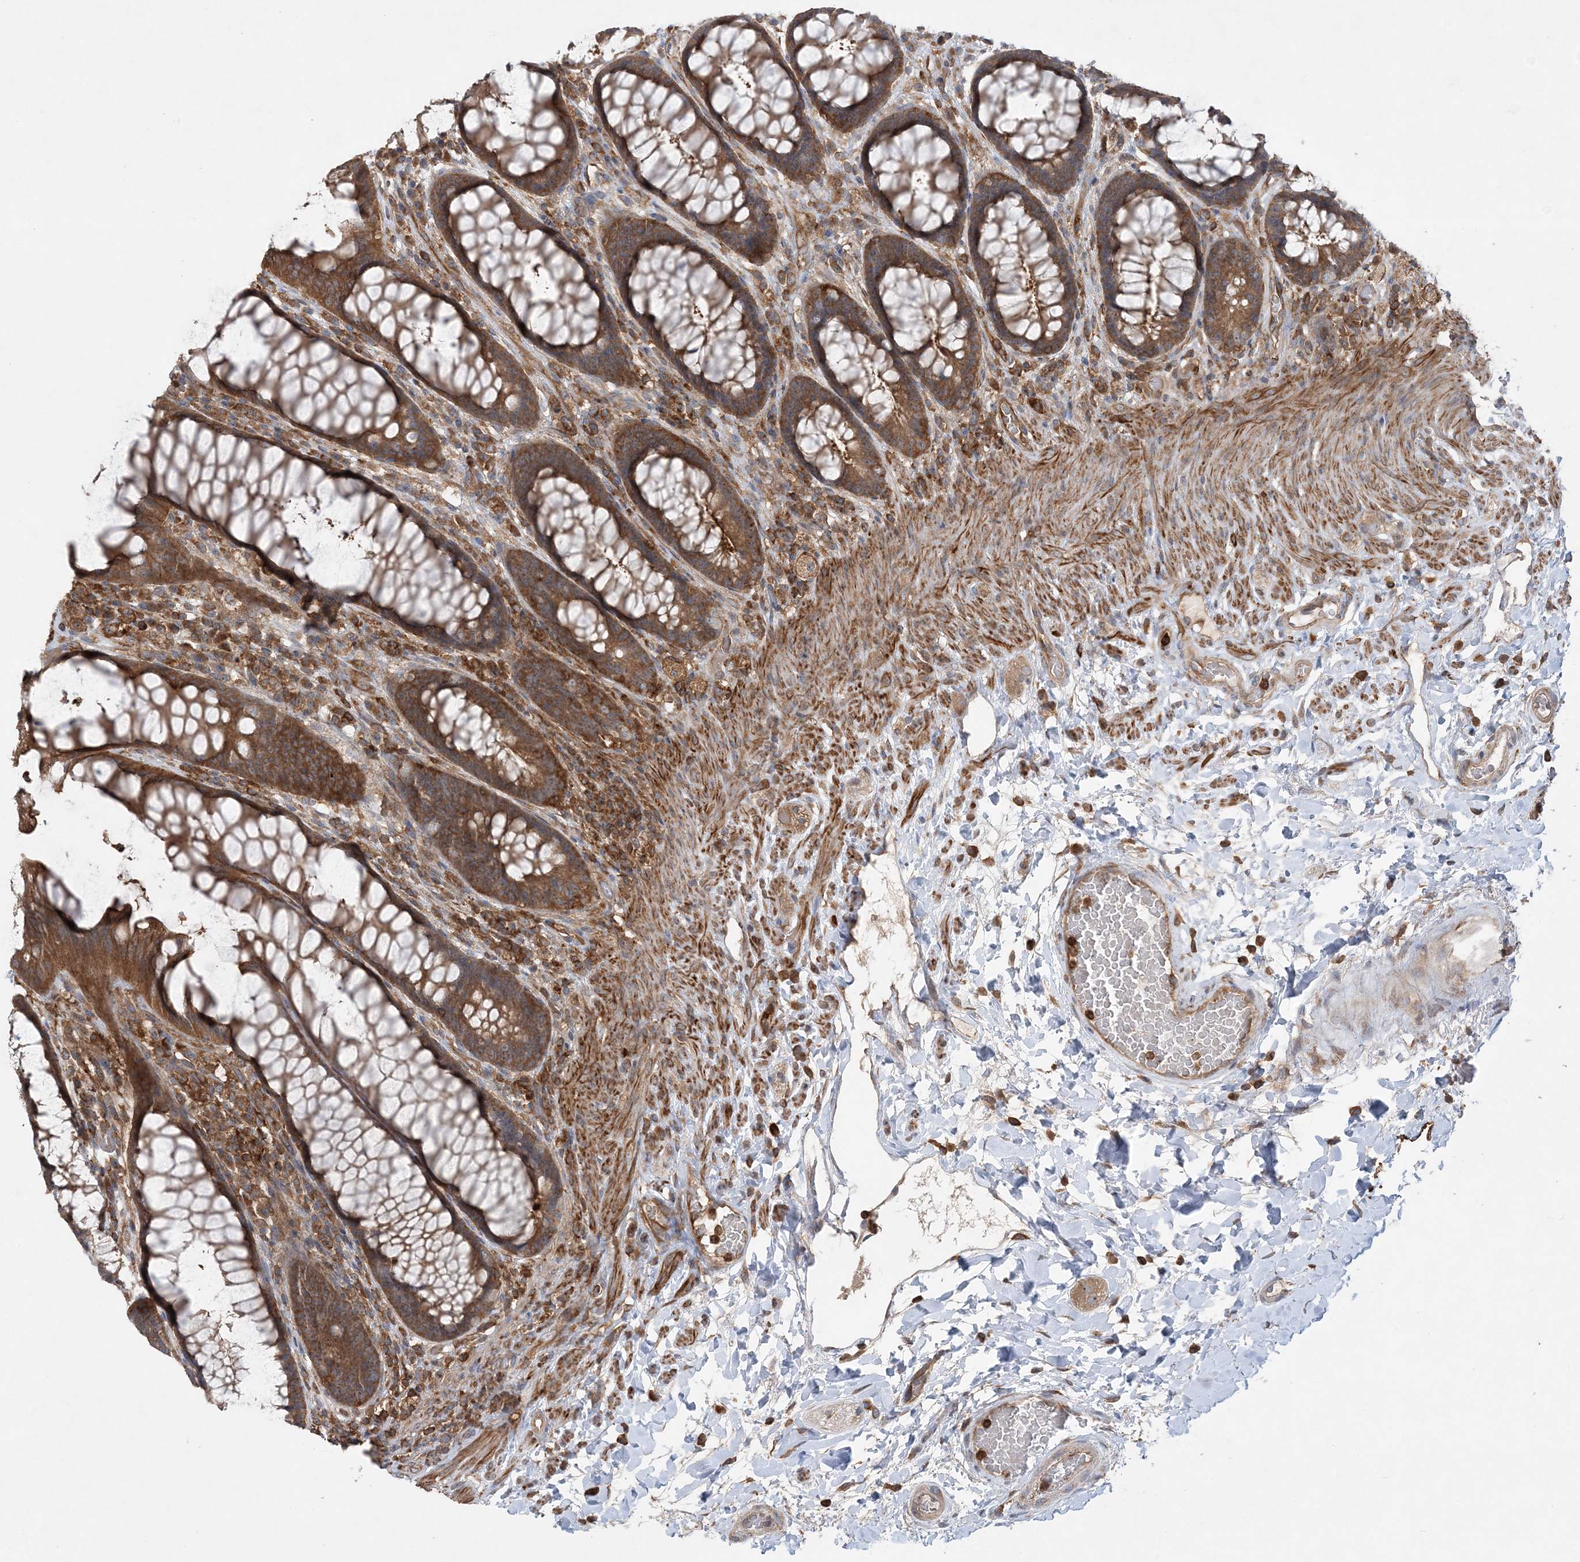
{"staining": {"intensity": "moderate", "quantity": ">75%", "location": "cytoplasmic/membranous"}, "tissue": "rectum", "cell_type": "Glandular cells", "image_type": "normal", "snomed": [{"axis": "morphology", "description": "Normal tissue, NOS"}, {"axis": "topography", "description": "Rectum"}], "caption": "Unremarkable rectum displays moderate cytoplasmic/membranous staining in about >75% of glandular cells, visualized by immunohistochemistry. The protein is shown in brown color, while the nuclei are stained blue.", "gene": "ACAP2", "patient": {"sex": "female", "age": 46}}